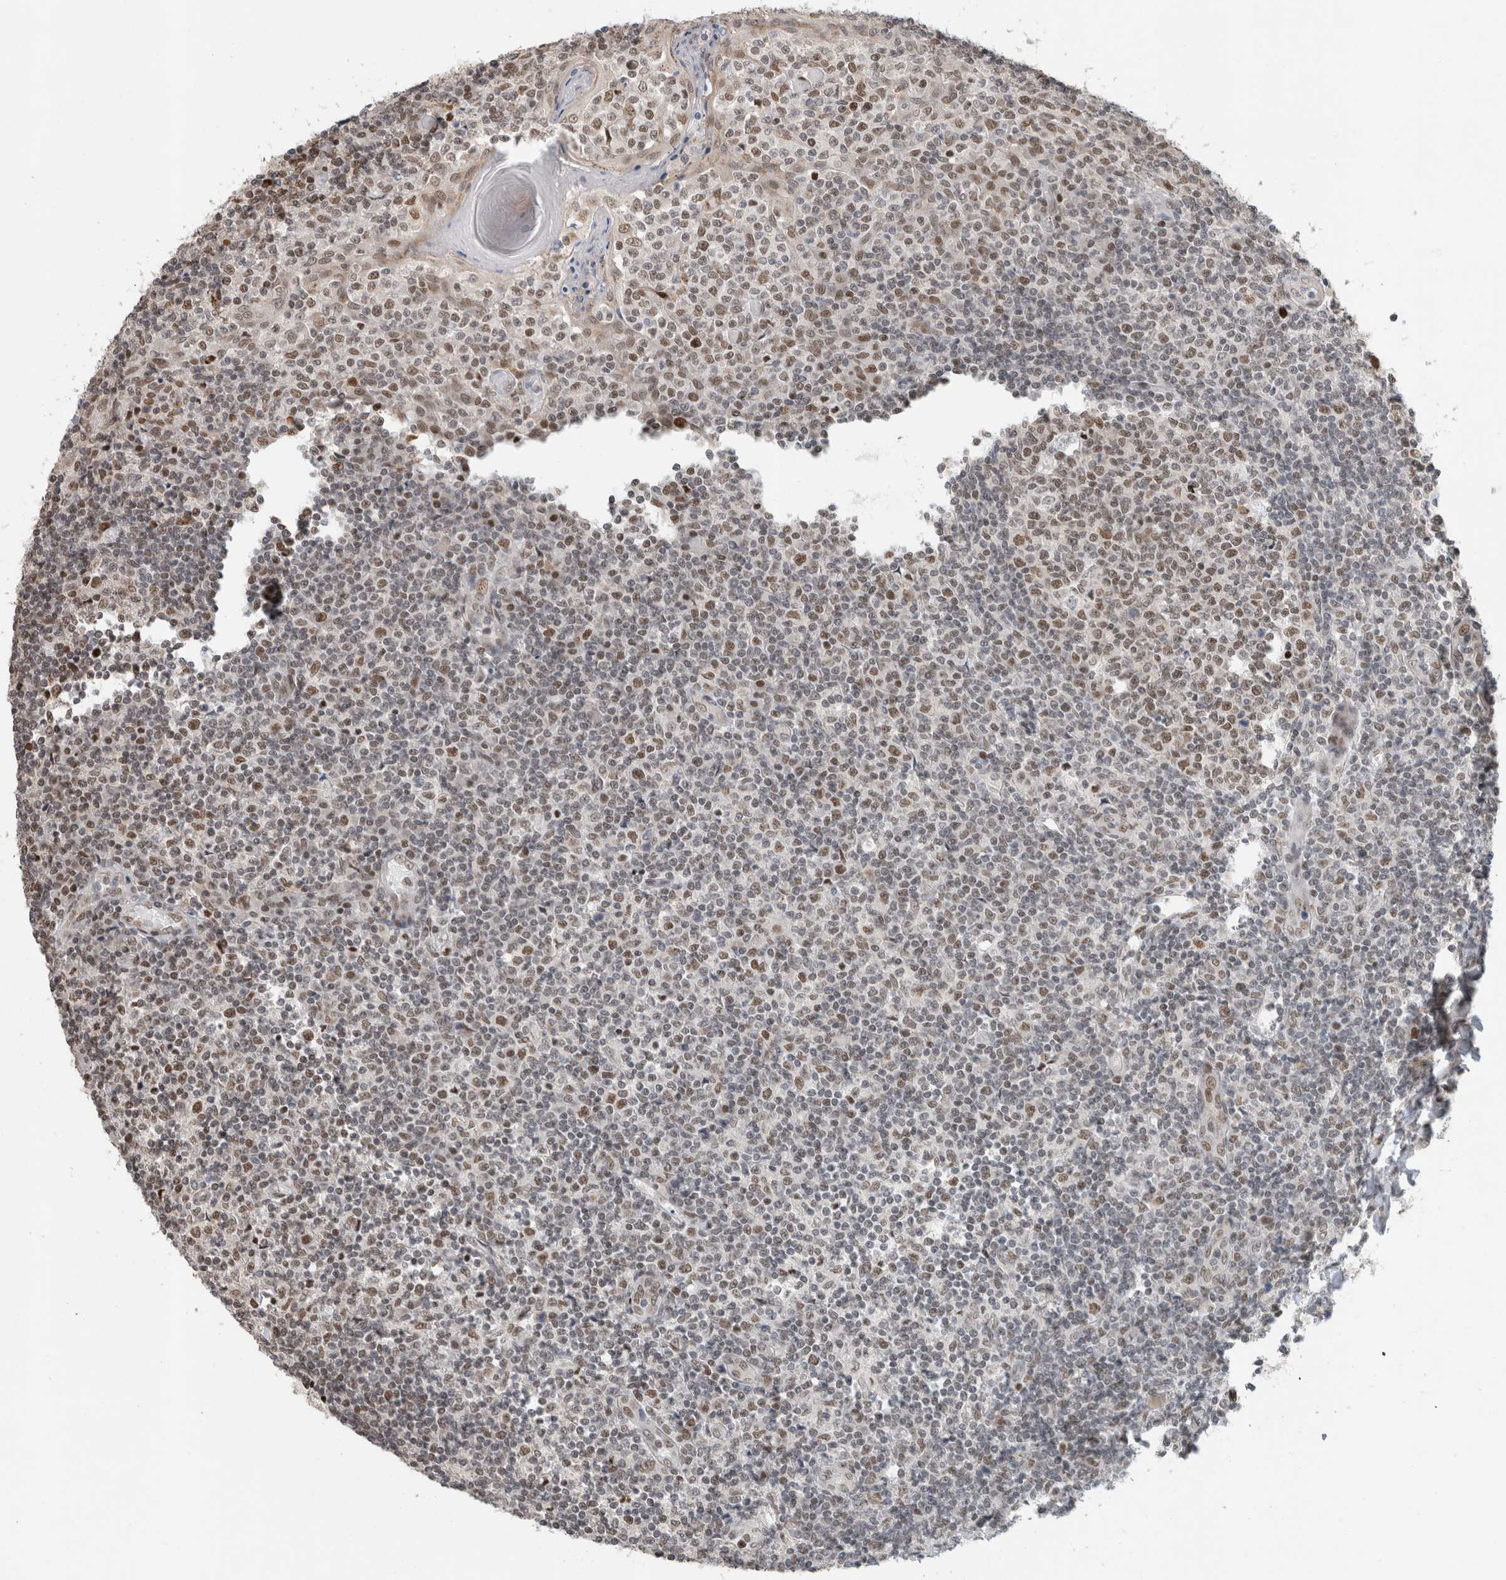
{"staining": {"intensity": "weak", "quantity": ">75%", "location": "nuclear"}, "tissue": "tonsil", "cell_type": "Germinal center cells", "image_type": "normal", "snomed": [{"axis": "morphology", "description": "Normal tissue, NOS"}, {"axis": "topography", "description": "Tonsil"}], "caption": "IHC of benign human tonsil demonstrates low levels of weak nuclear expression in approximately >75% of germinal center cells.", "gene": "HNRNPR", "patient": {"sex": "female", "age": 19}}